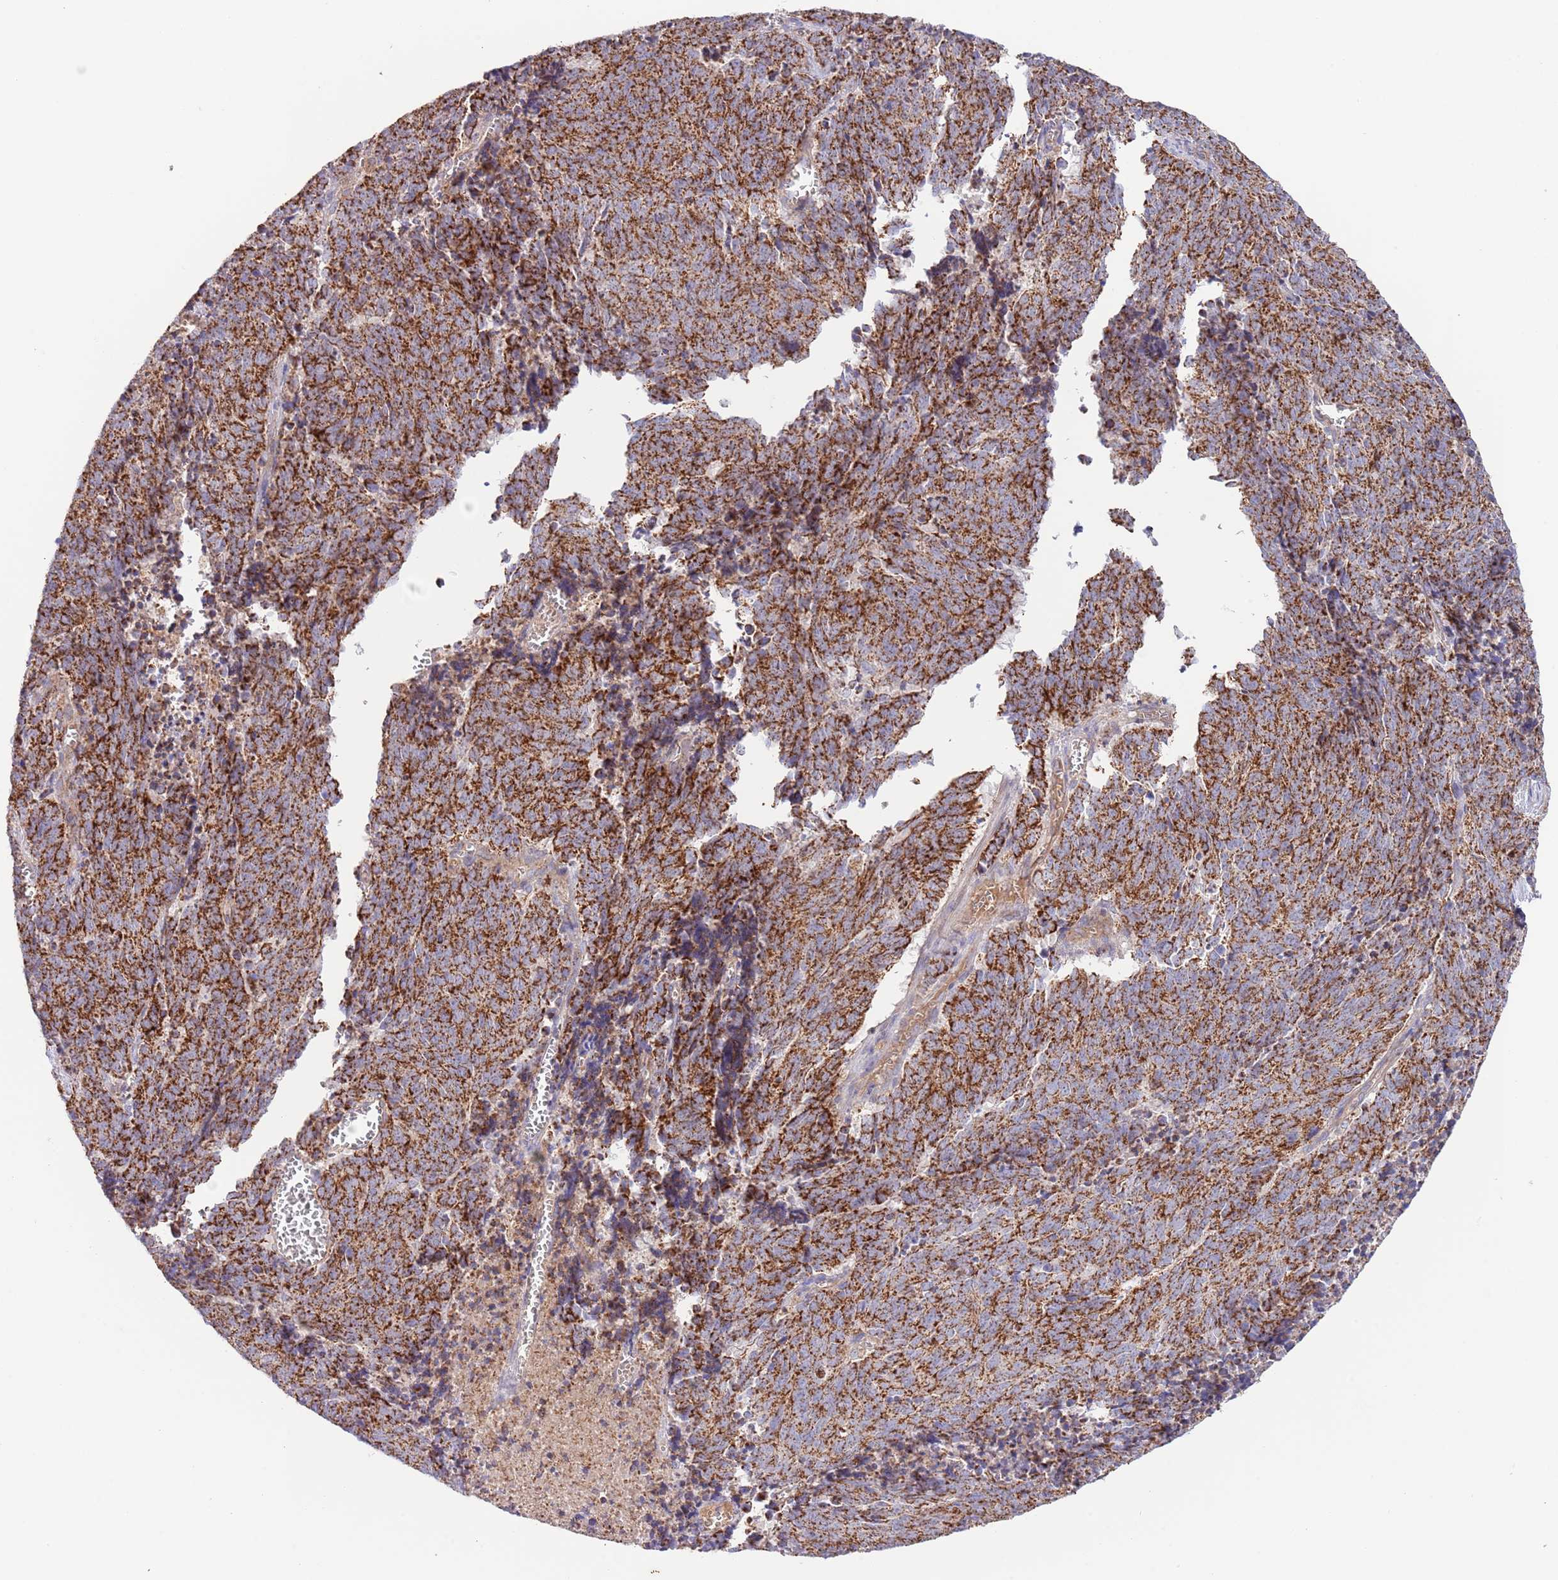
{"staining": {"intensity": "strong", "quantity": ">75%", "location": "cytoplasmic/membranous"}, "tissue": "cervical cancer", "cell_type": "Tumor cells", "image_type": "cancer", "snomed": [{"axis": "morphology", "description": "Squamous cell carcinoma, NOS"}, {"axis": "topography", "description": "Cervix"}], "caption": "An IHC photomicrograph of tumor tissue is shown. Protein staining in brown shows strong cytoplasmic/membranous positivity in squamous cell carcinoma (cervical) within tumor cells.", "gene": "DNAJA3", "patient": {"sex": "female", "age": 29}}